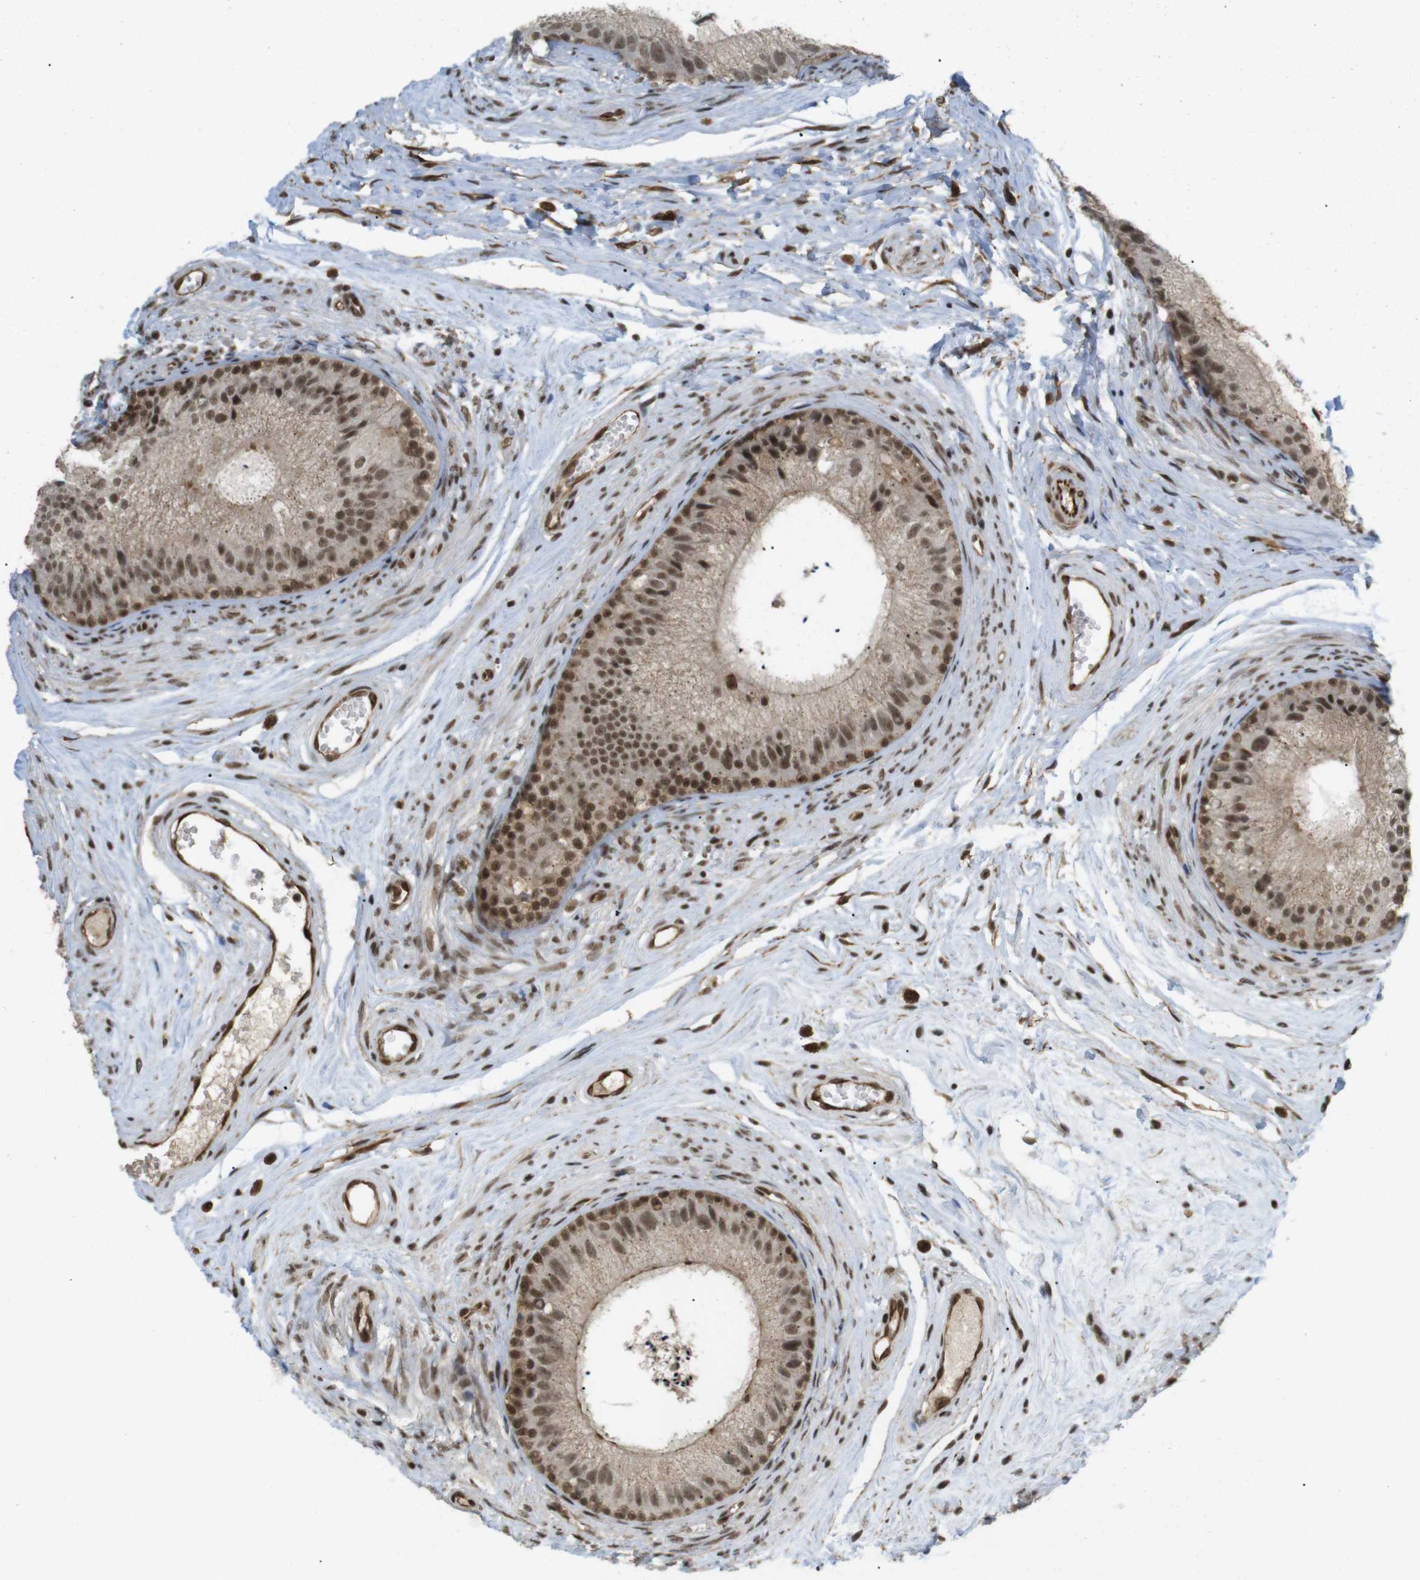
{"staining": {"intensity": "moderate", "quantity": ">75%", "location": "cytoplasmic/membranous,nuclear"}, "tissue": "epididymis", "cell_type": "Glandular cells", "image_type": "normal", "snomed": [{"axis": "morphology", "description": "Normal tissue, NOS"}, {"axis": "topography", "description": "Epididymis"}], "caption": "Immunohistochemistry photomicrograph of unremarkable epididymis: epididymis stained using immunohistochemistry (IHC) demonstrates medium levels of moderate protein expression localized specifically in the cytoplasmic/membranous,nuclear of glandular cells, appearing as a cytoplasmic/membranous,nuclear brown color.", "gene": "SP2", "patient": {"sex": "male", "age": 56}}